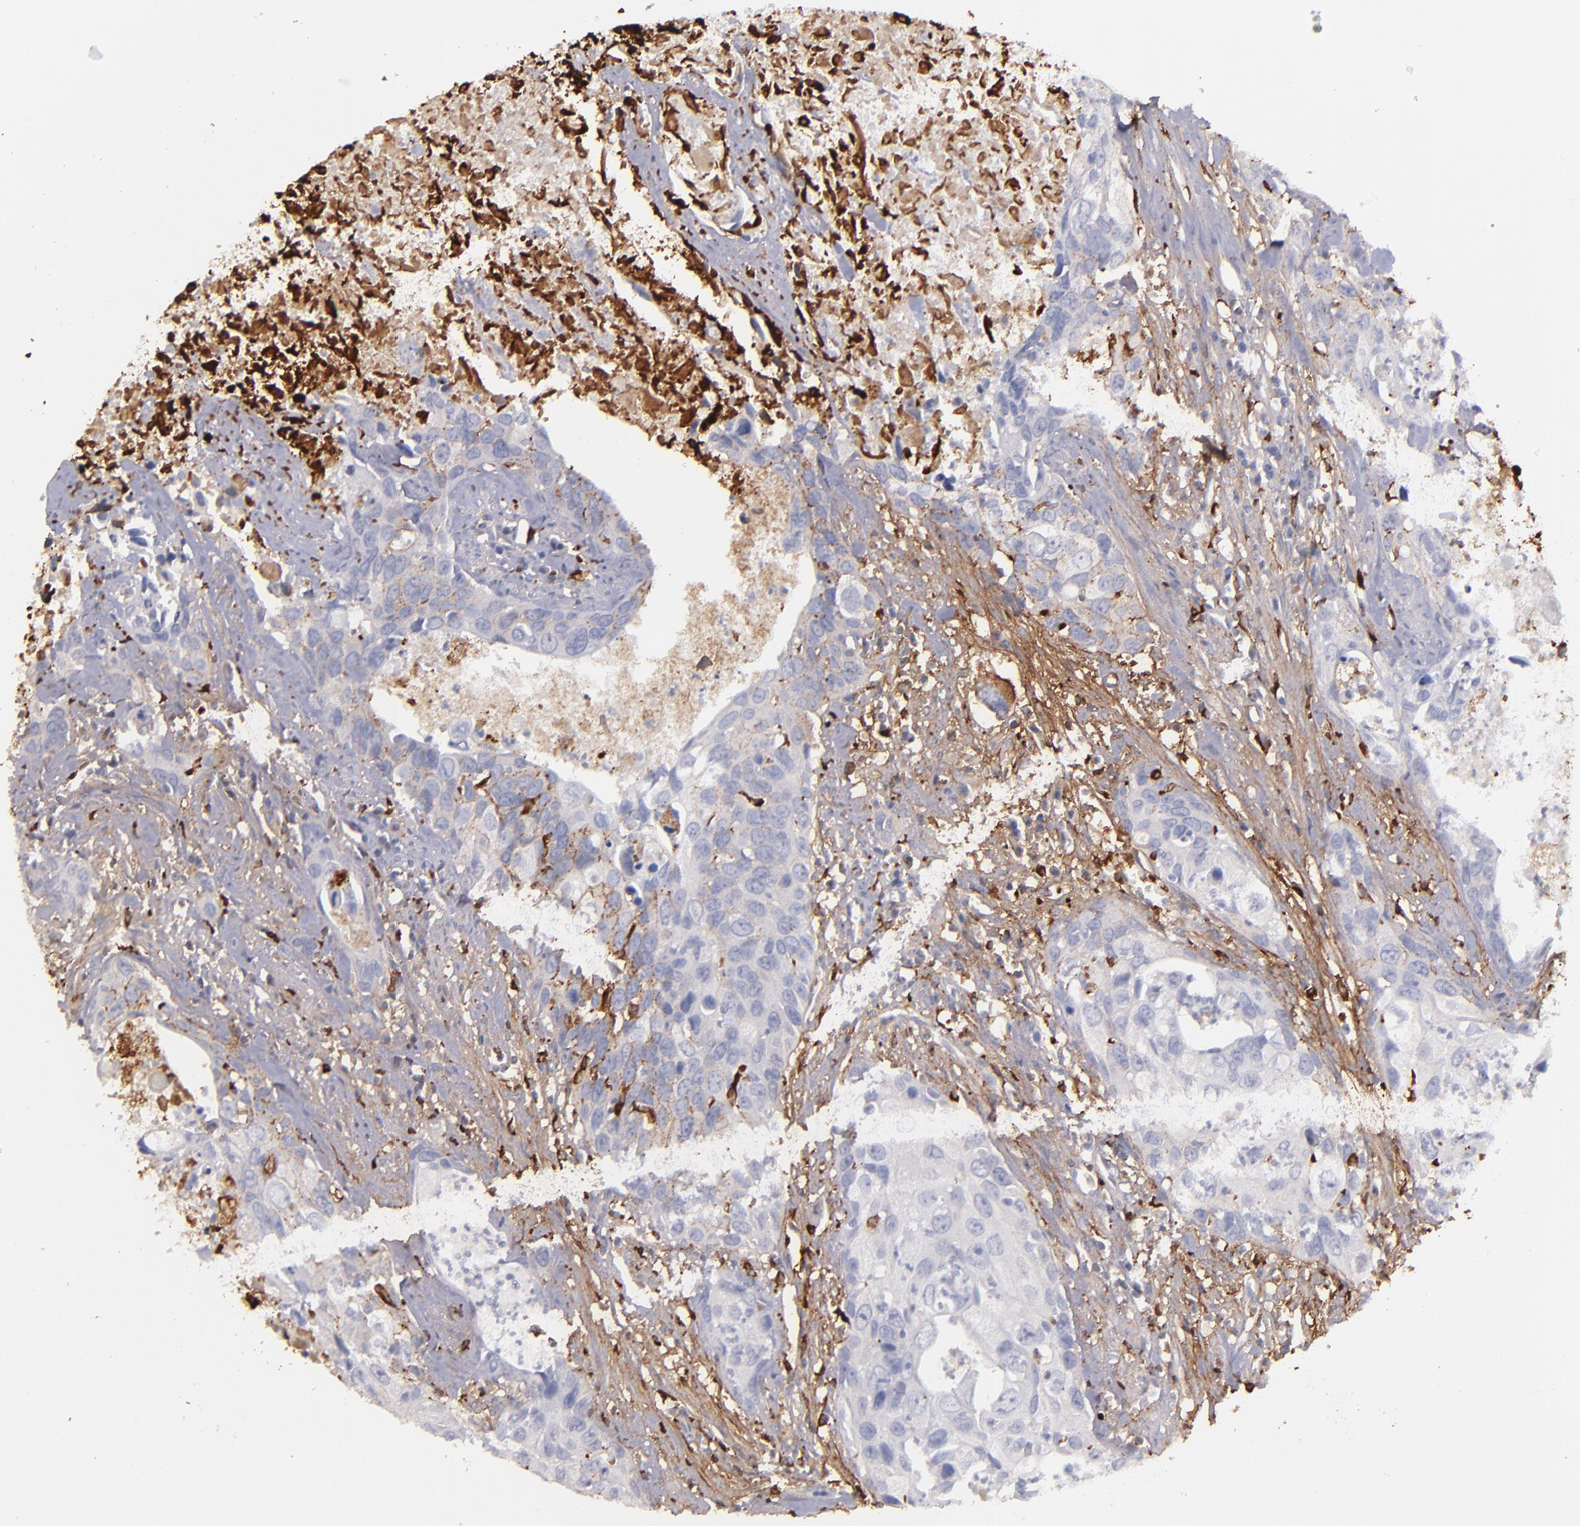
{"staining": {"intensity": "weak", "quantity": "<25%", "location": "cytoplasmic/membranous"}, "tissue": "urothelial cancer", "cell_type": "Tumor cells", "image_type": "cancer", "snomed": [{"axis": "morphology", "description": "Urothelial carcinoma, High grade"}, {"axis": "topography", "description": "Urinary bladder"}], "caption": "High power microscopy histopathology image of an immunohistochemistry histopathology image of urothelial carcinoma (high-grade), revealing no significant positivity in tumor cells.", "gene": "C1QA", "patient": {"sex": "male", "age": 71}}